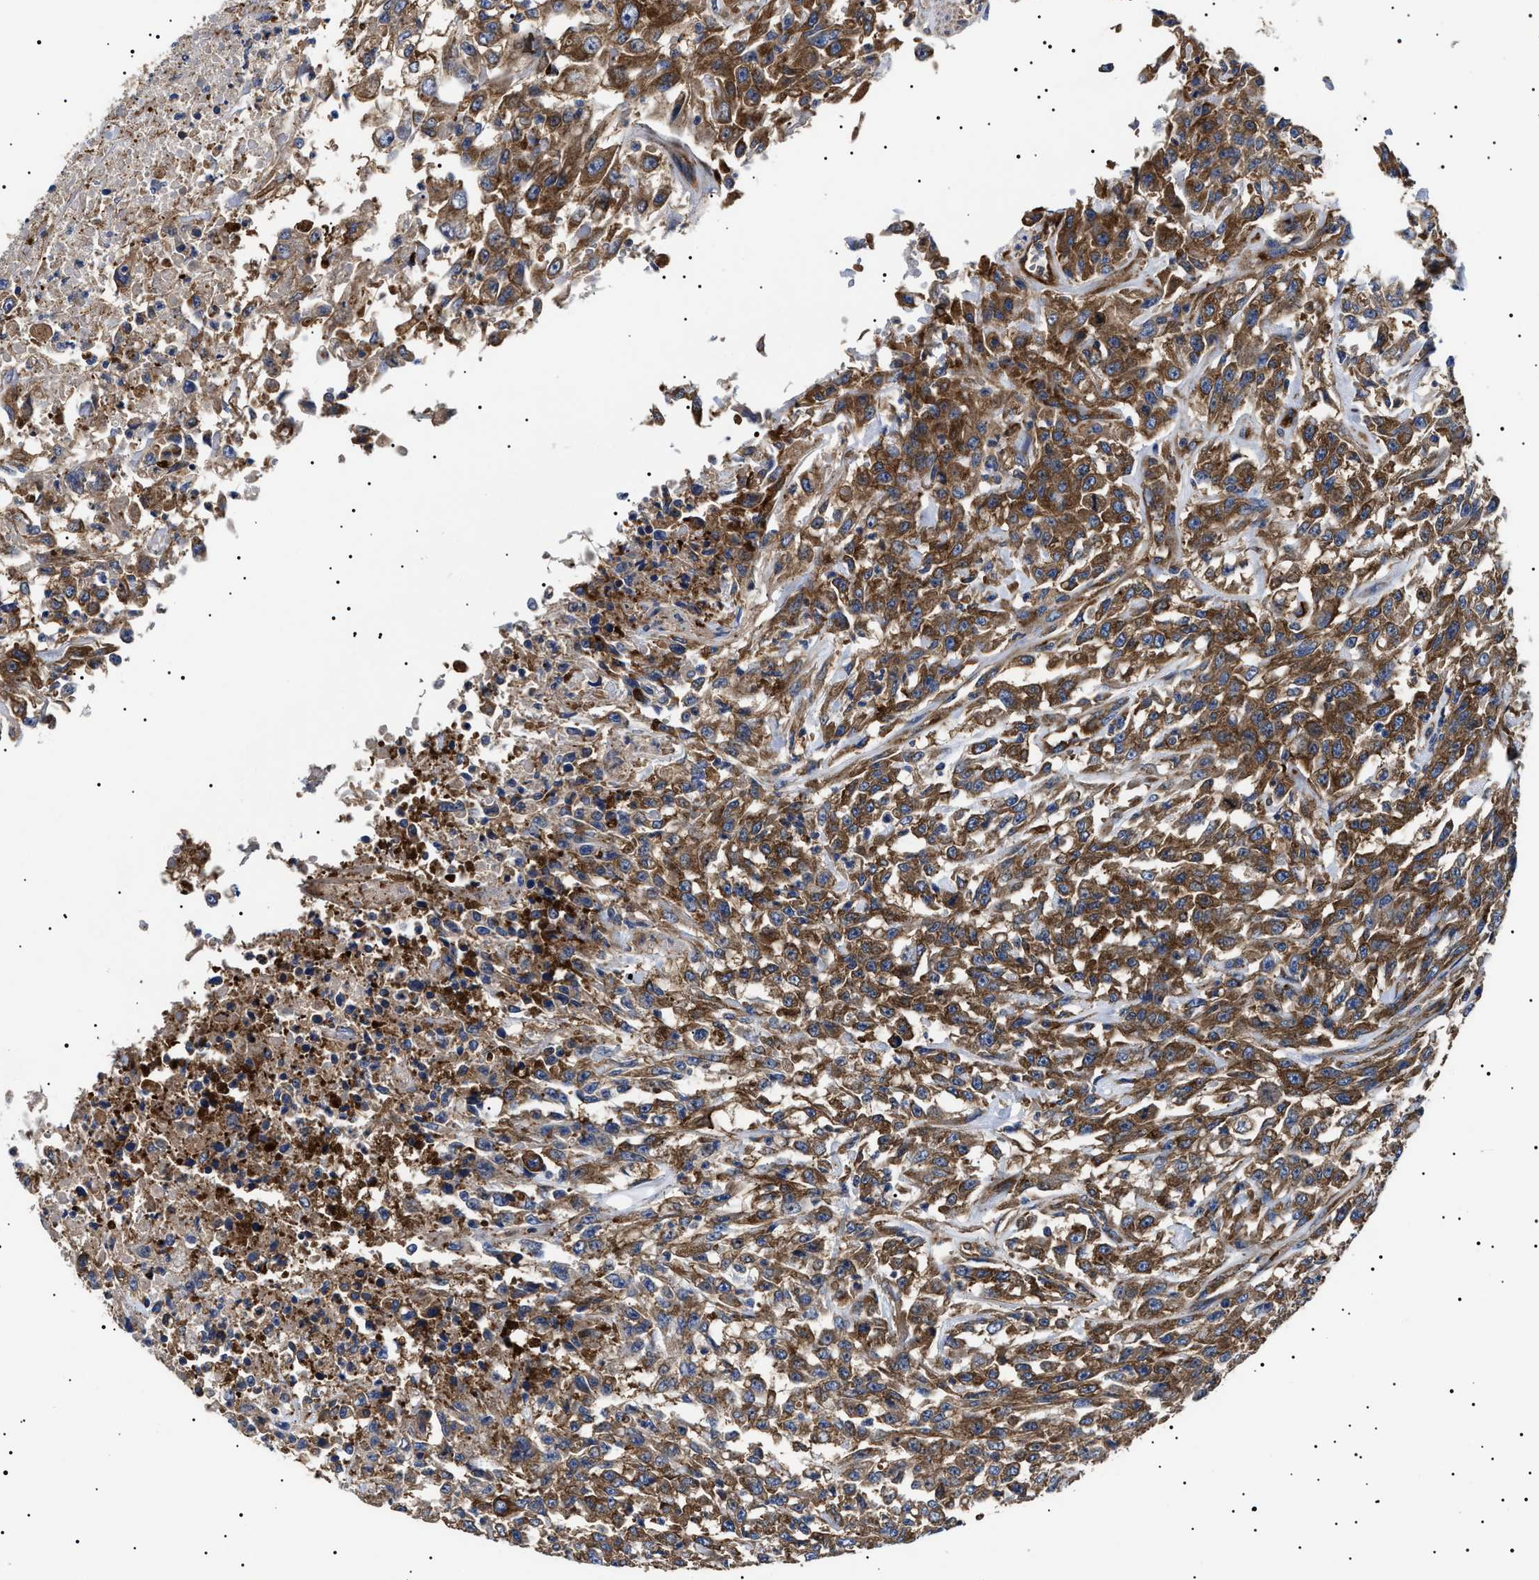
{"staining": {"intensity": "strong", "quantity": ">75%", "location": "cytoplasmic/membranous"}, "tissue": "urothelial cancer", "cell_type": "Tumor cells", "image_type": "cancer", "snomed": [{"axis": "morphology", "description": "Urothelial carcinoma, High grade"}, {"axis": "topography", "description": "Urinary bladder"}], "caption": "This is a photomicrograph of immunohistochemistry (IHC) staining of urothelial cancer, which shows strong positivity in the cytoplasmic/membranous of tumor cells.", "gene": "TPP2", "patient": {"sex": "male", "age": 46}}